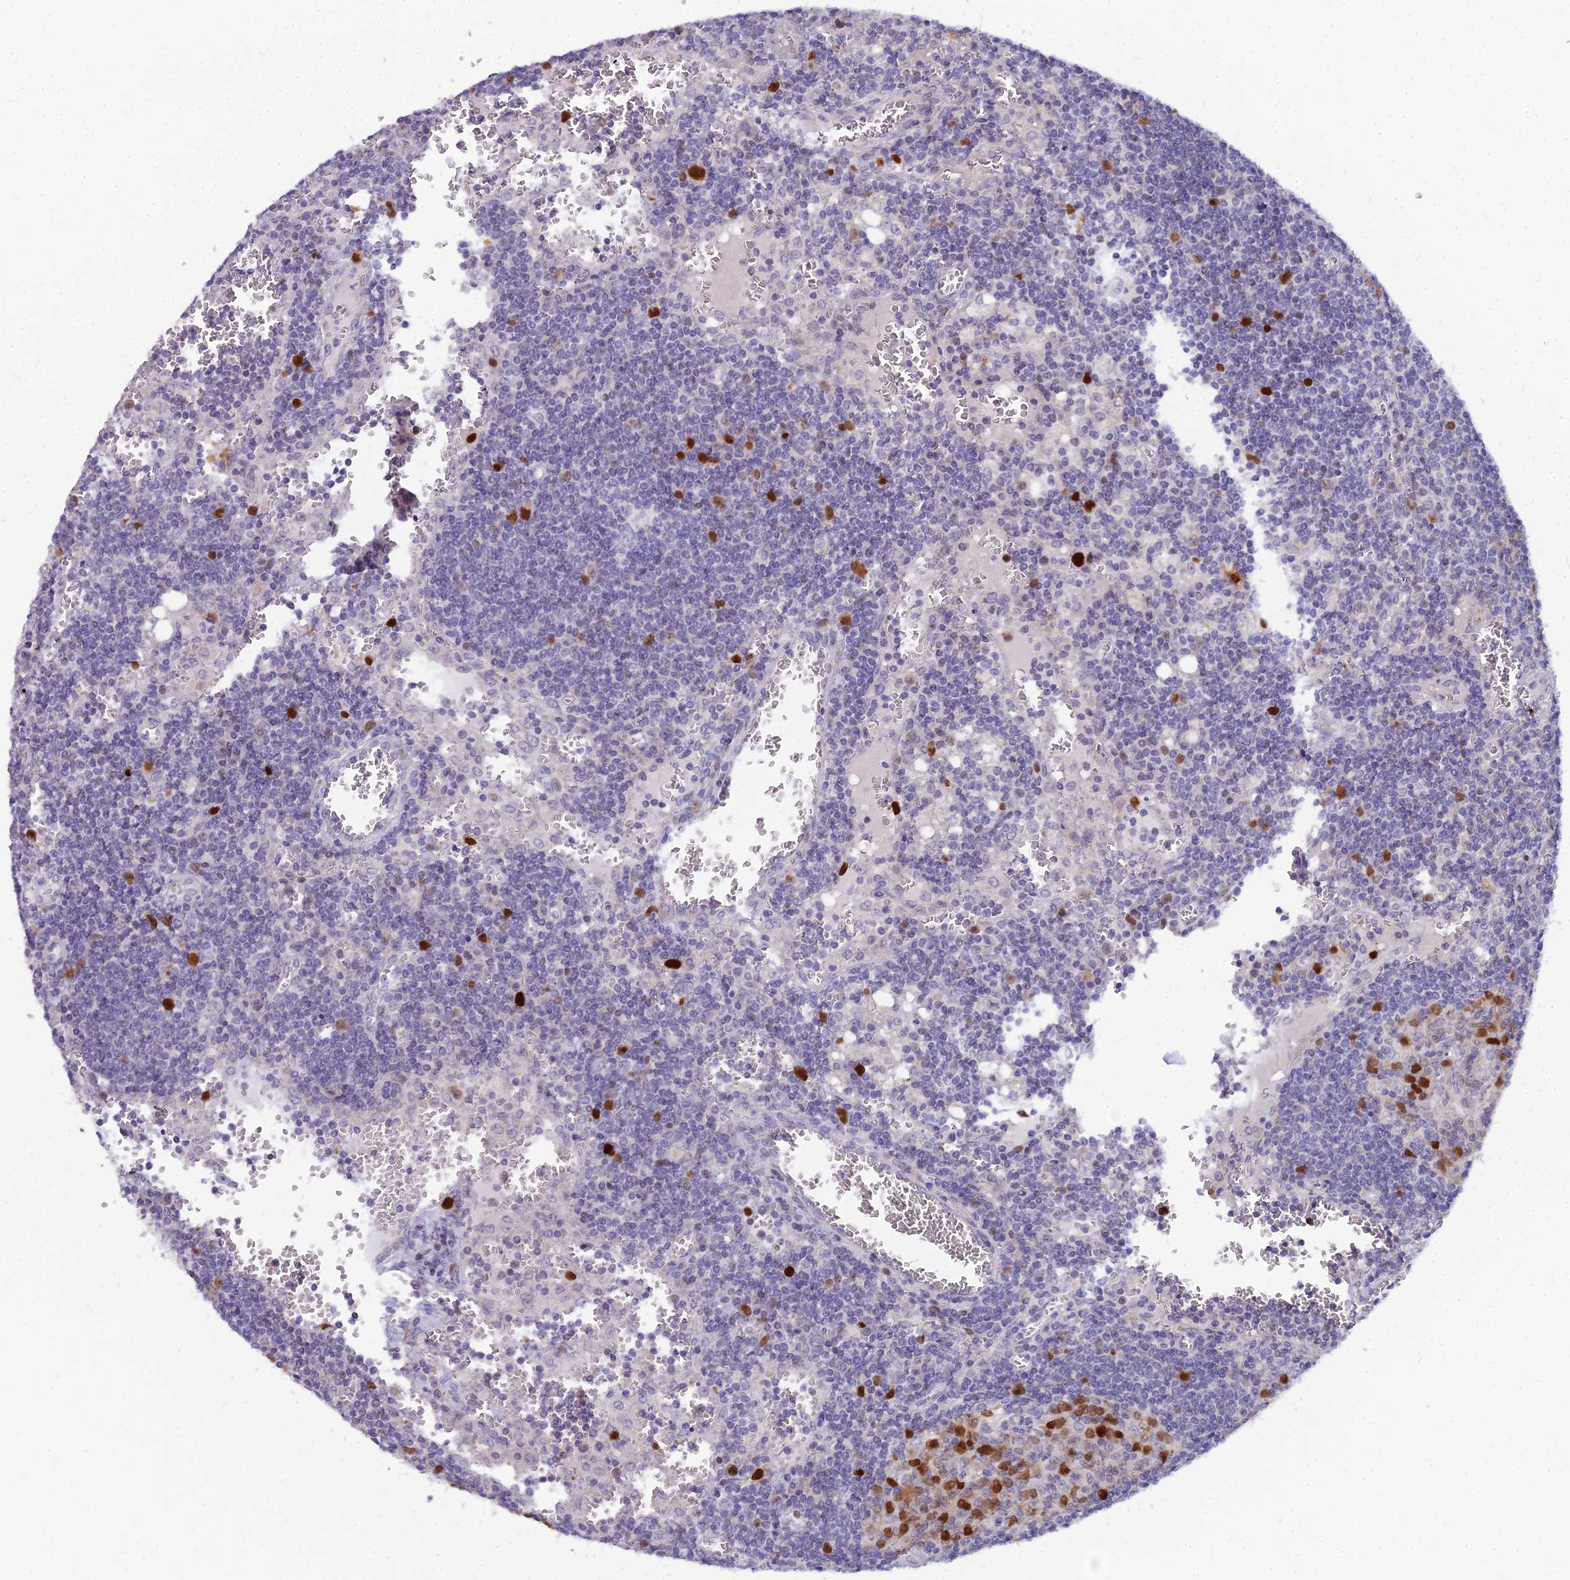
{"staining": {"intensity": "strong", "quantity": "25%-75%", "location": "nuclear"}, "tissue": "lymph node", "cell_type": "Germinal center cells", "image_type": "normal", "snomed": [{"axis": "morphology", "description": "Normal tissue, NOS"}, {"axis": "topography", "description": "Lymph node"}], "caption": "Benign lymph node exhibits strong nuclear staining in about 25%-75% of germinal center cells.", "gene": "ENSG00000285920", "patient": {"sex": "female", "age": 73}}